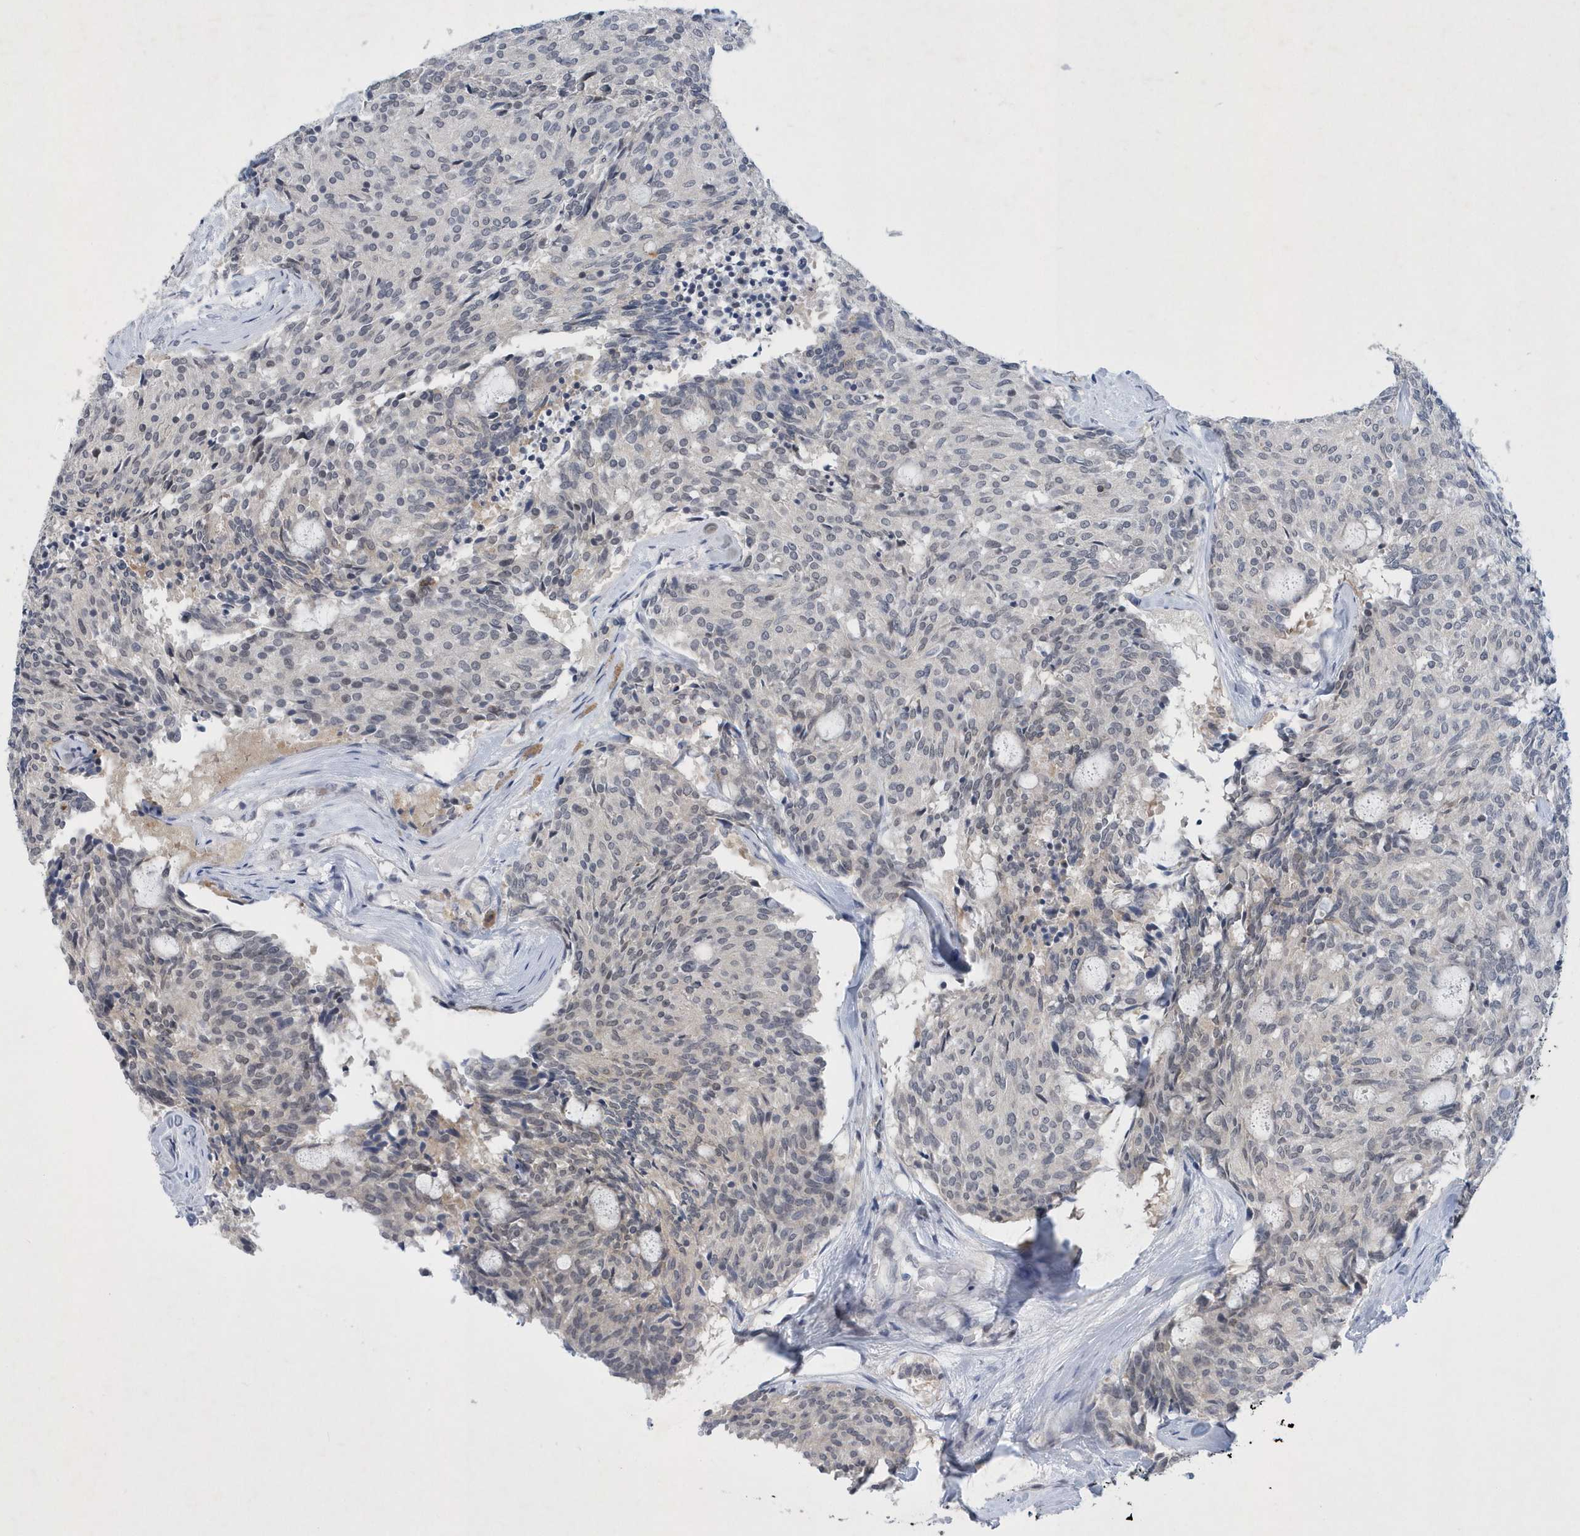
{"staining": {"intensity": "negative", "quantity": "none", "location": "none"}, "tissue": "carcinoid", "cell_type": "Tumor cells", "image_type": "cancer", "snomed": [{"axis": "morphology", "description": "Carcinoid, malignant, NOS"}, {"axis": "topography", "description": "Pancreas"}], "caption": "Tumor cells show no significant expression in carcinoid.", "gene": "SRGAP3", "patient": {"sex": "female", "age": 54}}